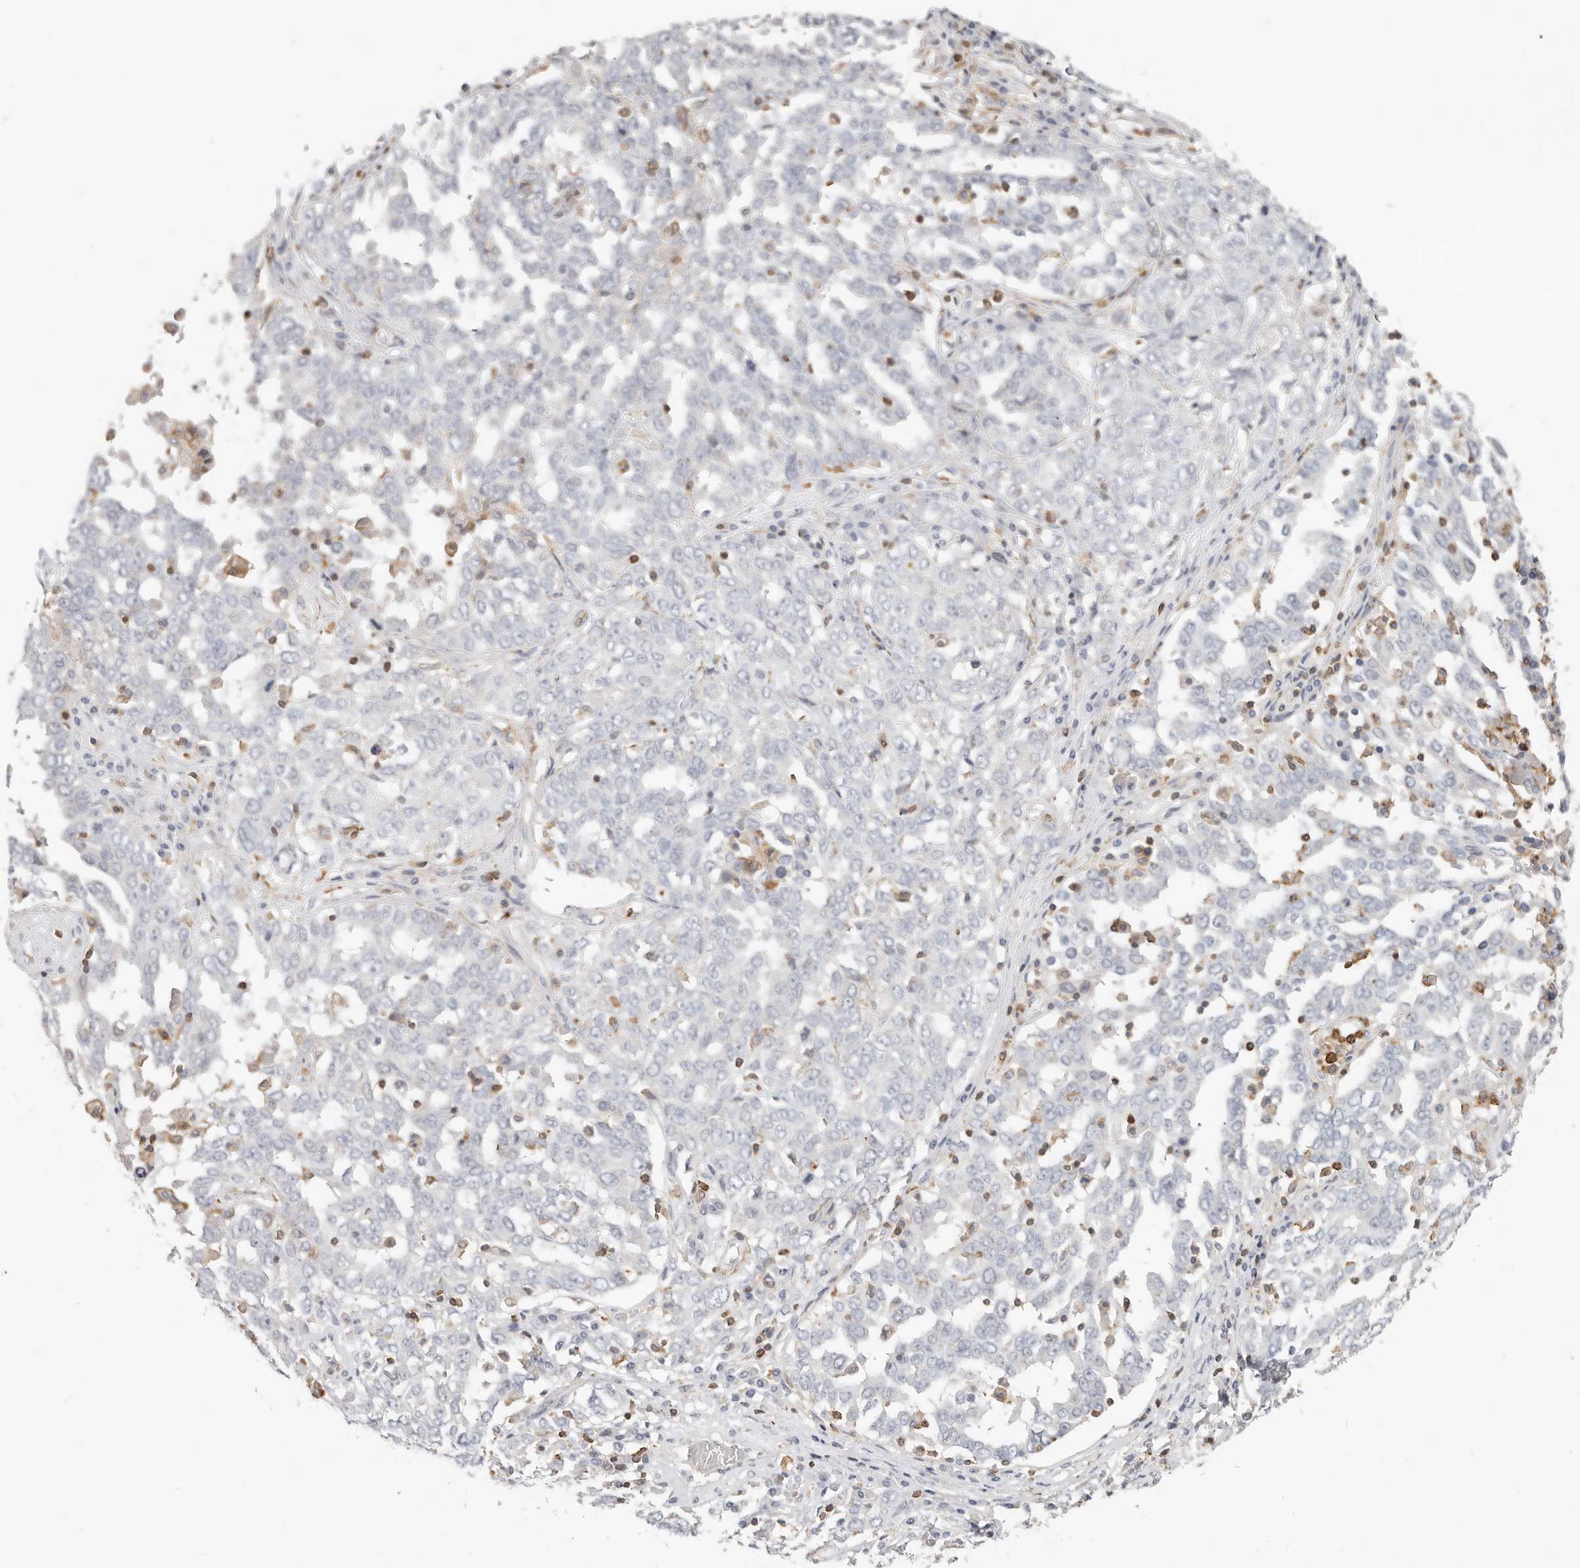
{"staining": {"intensity": "negative", "quantity": "none", "location": "none"}, "tissue": "ovarian cancer", "cell_type": "Tumor cells", "image_type": "cancer", "snomed": [{"axis": "morphology", "description": "Carcinoma, endometroid"}, {"axis": "topography", "description": "Ovary"}], "caption": "High magnification brightfield microscopy of ovarian cancer stained with DAB (brown) and counterstained with hematoxylin (blue): tumor cells show no significant staining.", "gene": "TMEM63B", "patient": {"sex": "female", "age": 62}}